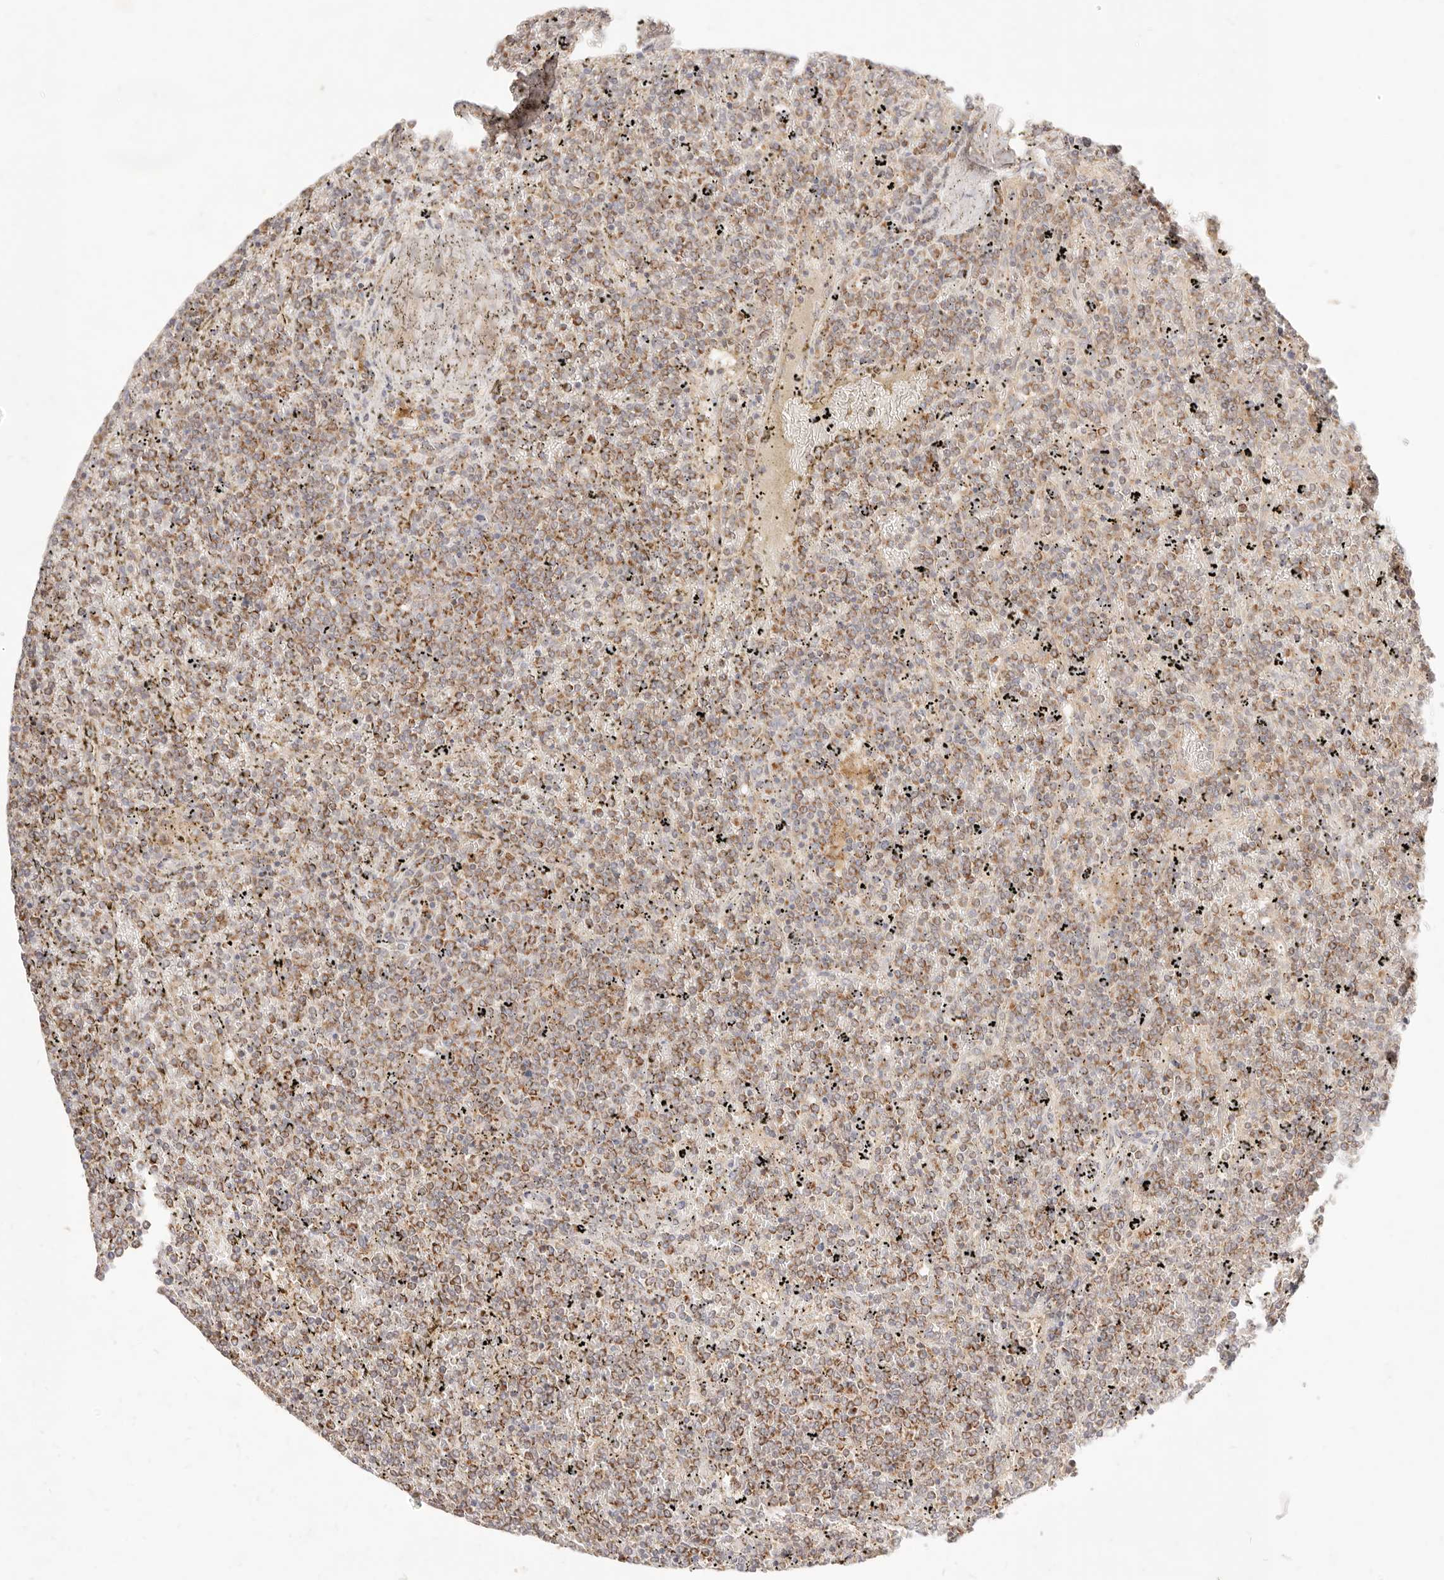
{"staining": {"intensity": "moderate", "quantity": ">75%", "location": "cytoplasmic/membranous"}, "tissue": "lymphoma", "cell_type": "Tumor cells", "image_type": "cancer", "snomed": [{"axis": "morphology", "description": "Malignant lymphoma, non-Hodgkin's type, Low grade"}, {"axis": "topography", "description": "Spleen"}], "caption": "An immunohistochemistry image of tumor tissue is shown. Protein staining in brown labels moderate cytoplasmic/membranous positivity in lymphoma within tumor cells.", "gene": "RUBCNL", "patient": {"sex": "female", "age": 19}}